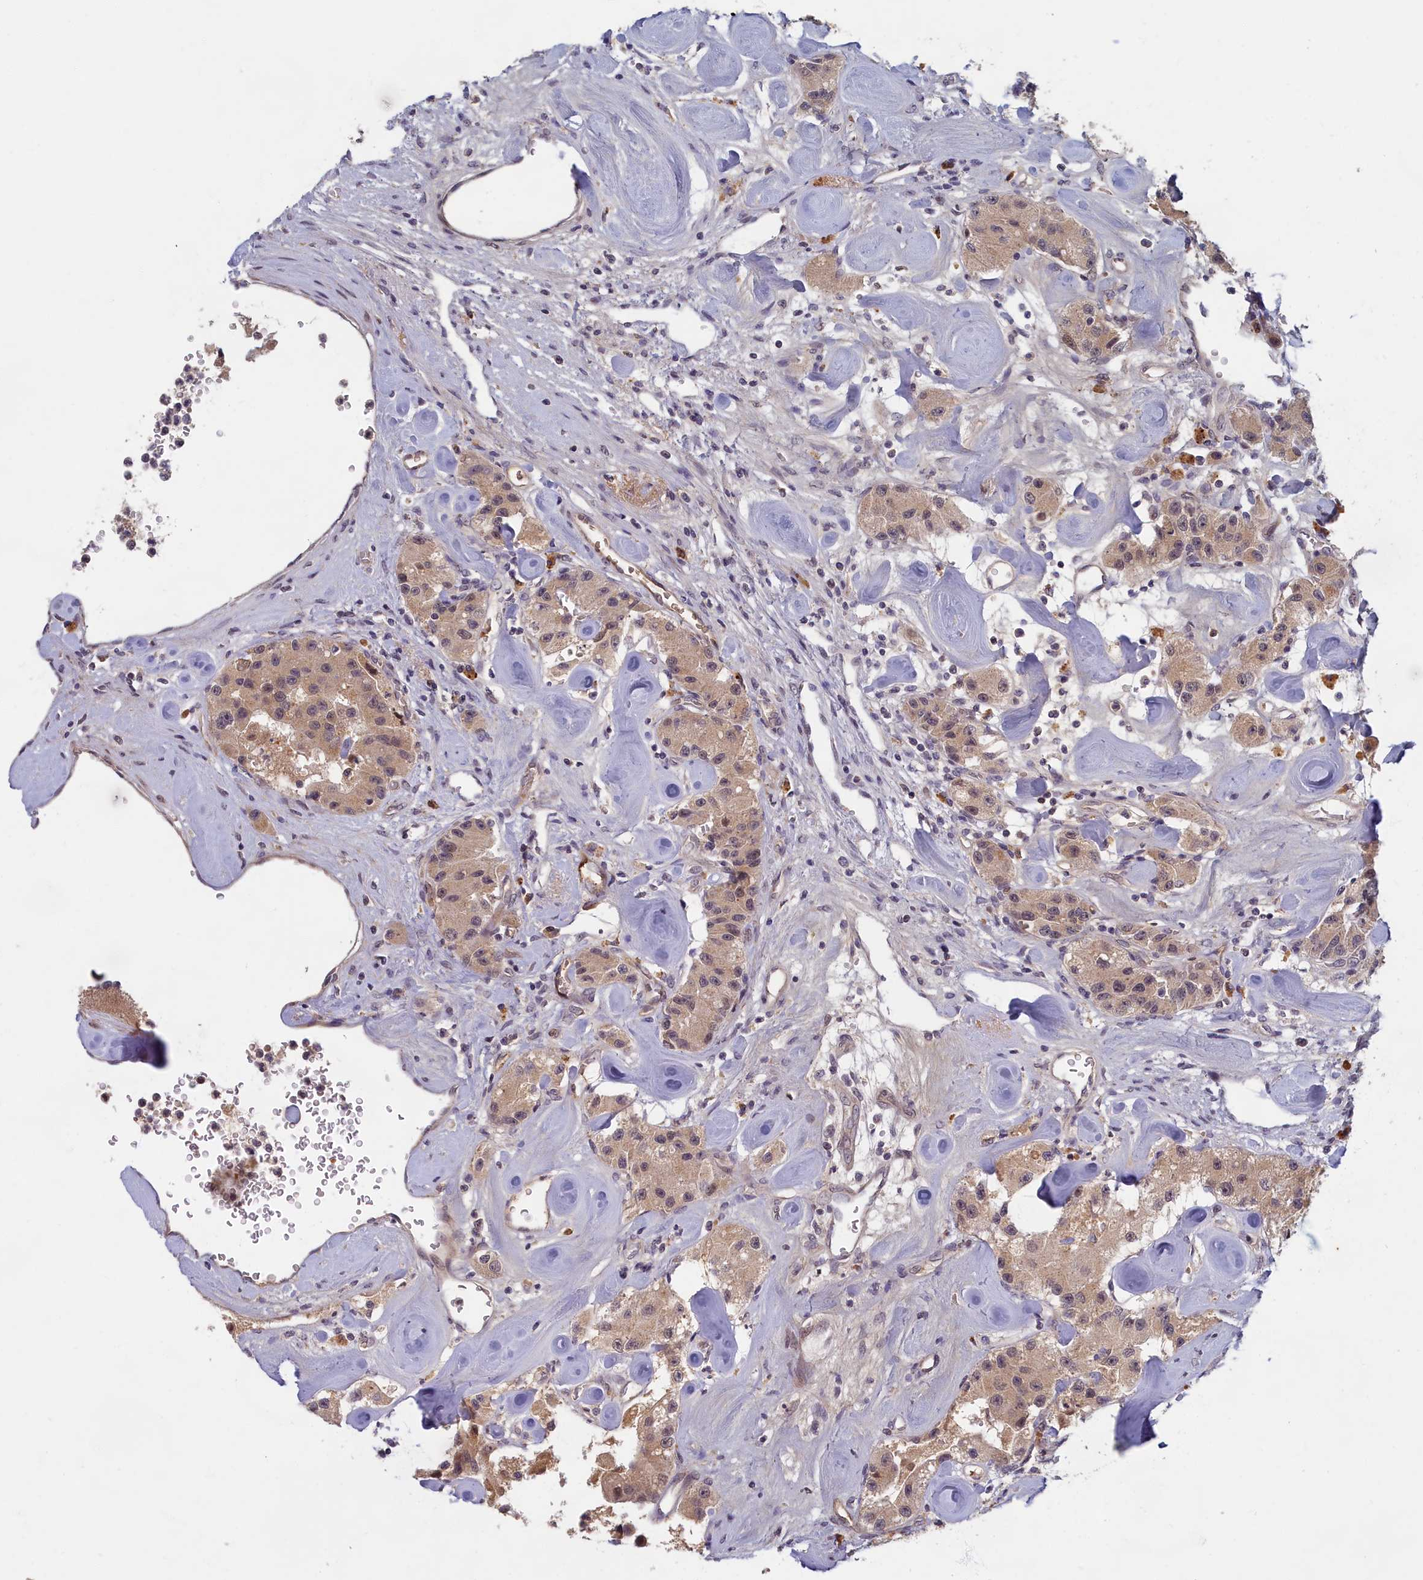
{"staining": {"intensity": "weak", "quantity": ">75%", "location": "cytoplasmic/membranous"}, "tissue": "carcinoid", "cell_type": "Tumor cells", "image_type": "cancer", "snomed": [{"axis": "morphology", "description": "Carcinoid, malignant, NOS"}, {"axis": "topography", "description": "Pancreas"}], "caption": "Brown immunohistochemical staining in carcinoid exhibits weak cytoplasmic/membranous staining in approximately >75% of tumor cells. (DAB = brown stain, brightfield microscopy at high magnification).", "gene": "EARS2", "patient": {"sex": "male", "age": 41}}